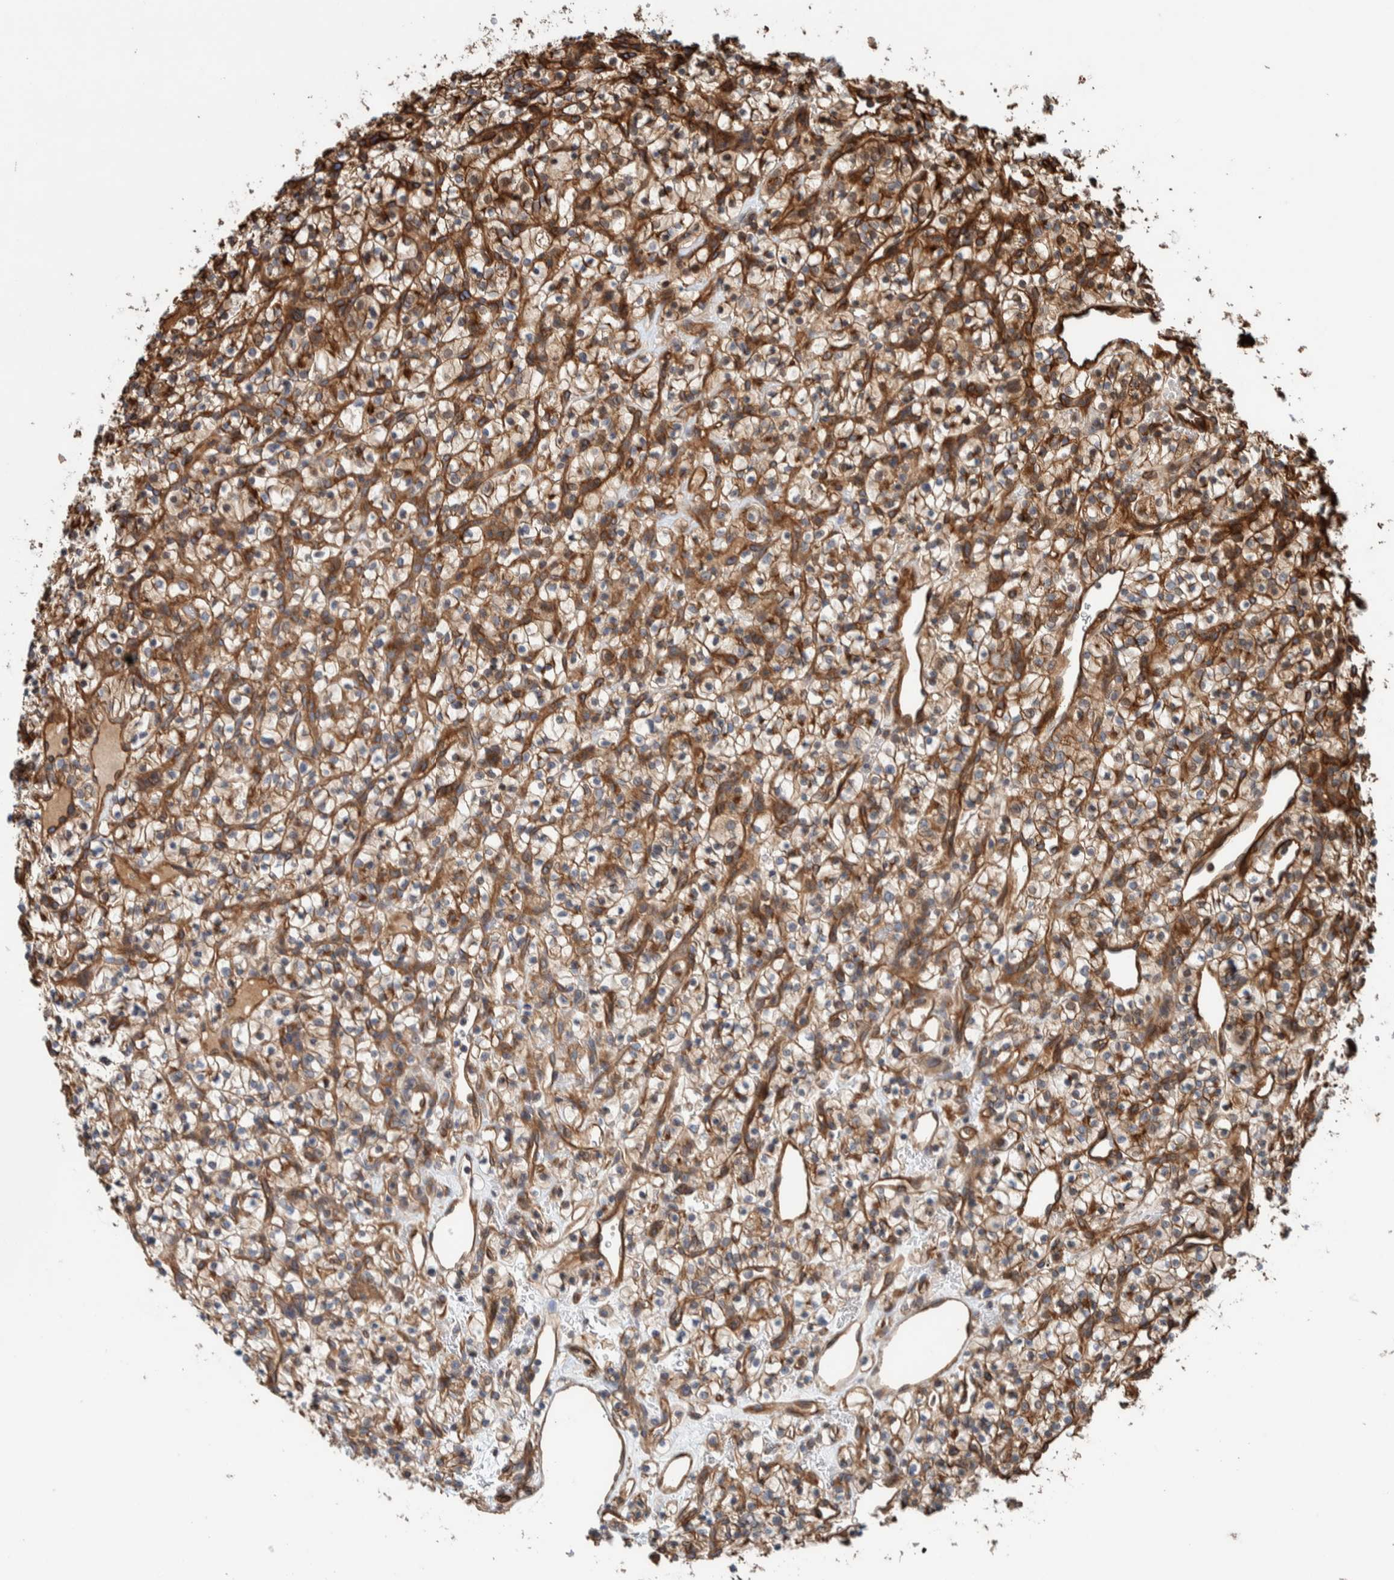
{"staining": {"intensity": "moderate", "quantity": ">75%", "location": "cytoplasmic/membranous"}, "tissue": "renal cancer", "cell_type": "Tumor cells", "image_type": "cancer", "snomed": [{"axis": "morphology", "description": "Adenocarcinoma, NOS"}, {"axis": "topography", "description": "Kidney"}], "caption": "This photomicrograph reveals immunohistochemistry (IHC) staining of renal cancer, with medium moderate cytoplasmic/membranous expression in about >75% of tumor cells.", "gene": "PKD1L1", "patient": {"sex": "female", "age": 57}}